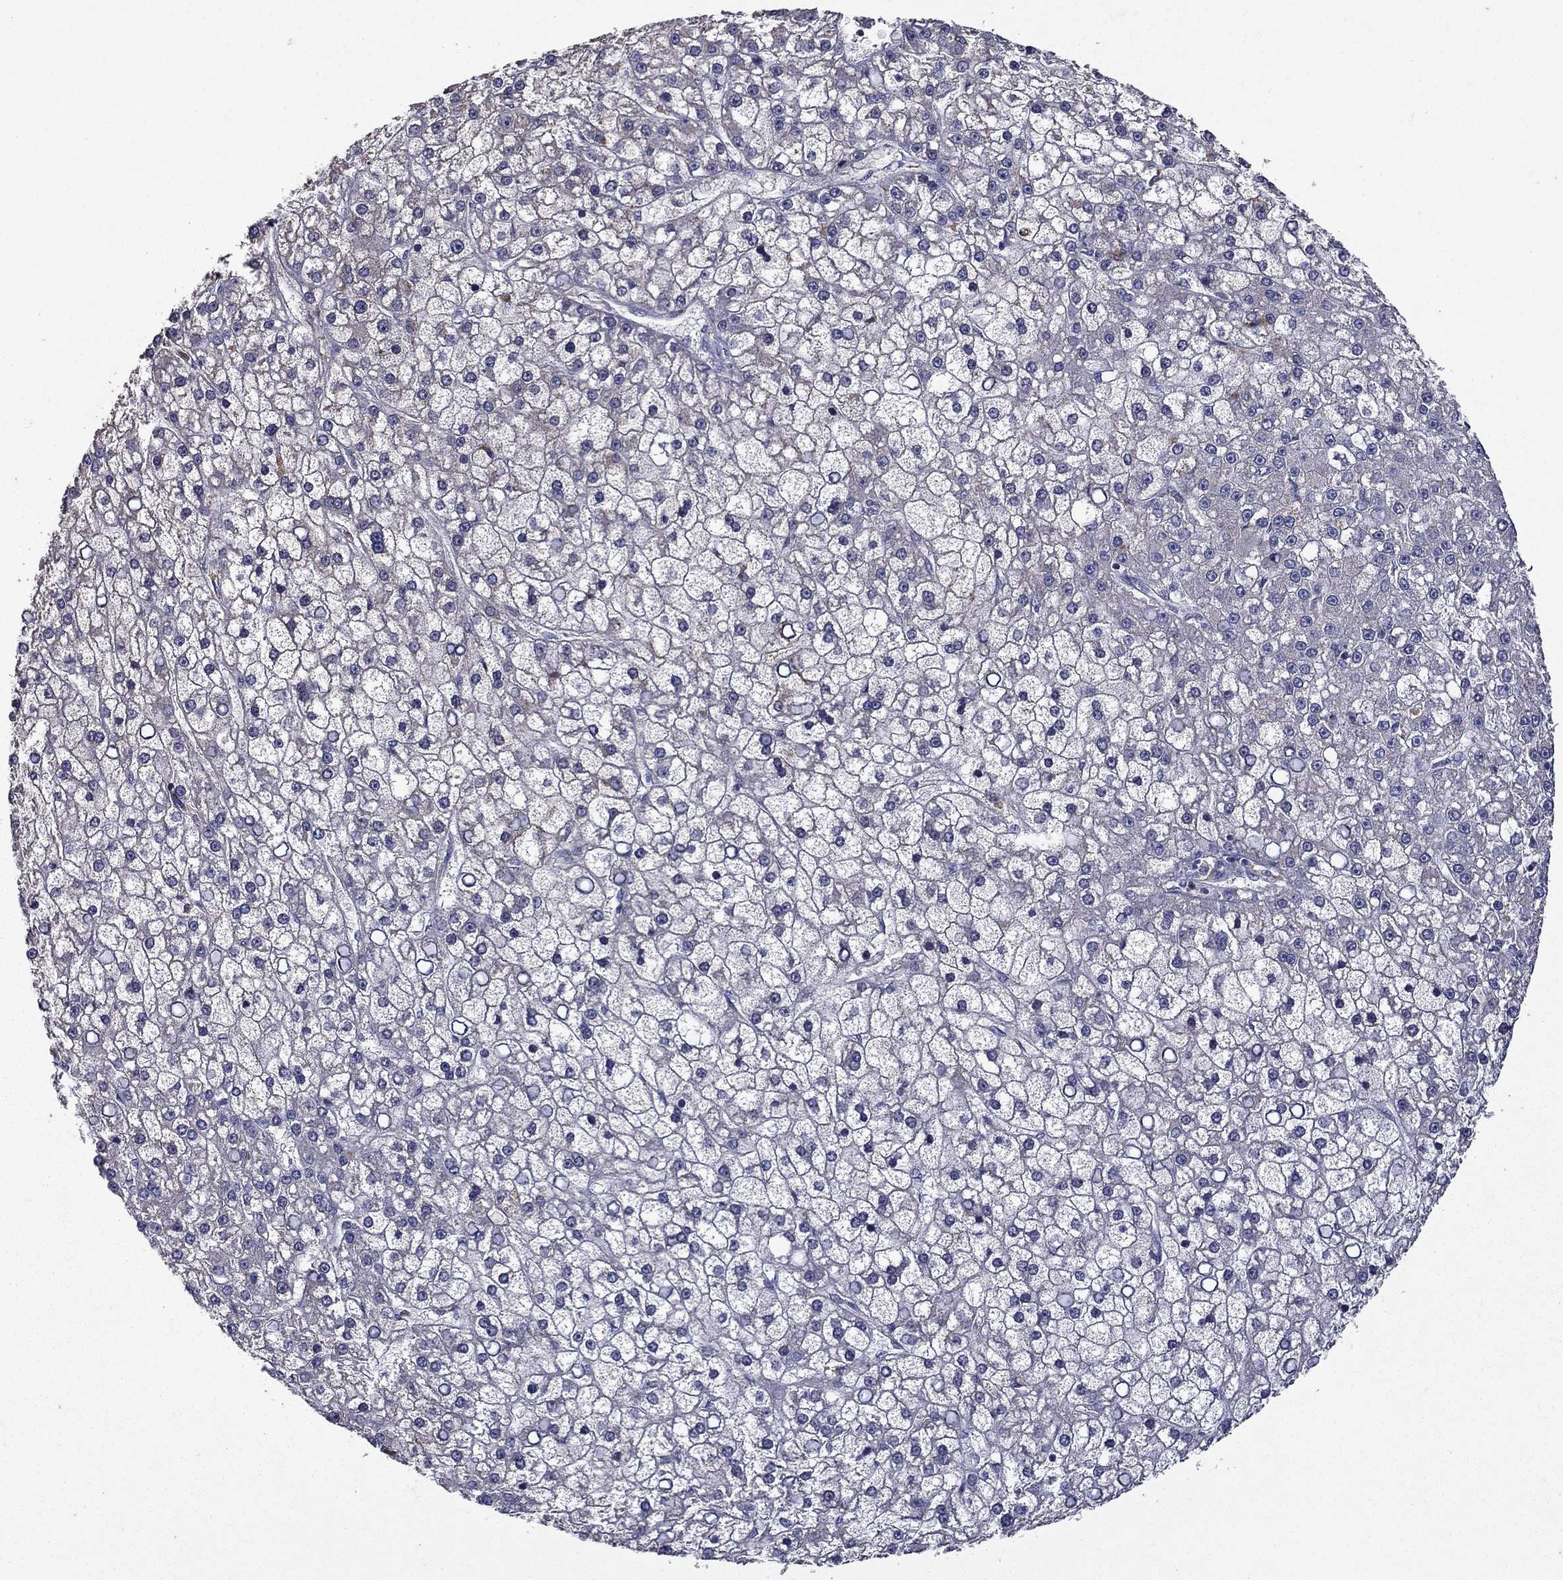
{"staining": {"intensity": "negative", "quantity": "none", "location": "none"}, "tissue": "liver cancer", "cell_type": "Tumor cells", "image_type": "cancer", "snomed": [{"axis": "morphology", "description": "Carcinoma, Hepatocellular, NOS"}, {"axis": "topography", "description": "Liver"}], "caption": "An immunohistochemistry (IHC) photomicrograph of liver cancer is shown. There is no staining in tumor cells of liver cancer.", "gene": "SATB1", "patient": {"sex": "male", "age": 67}}